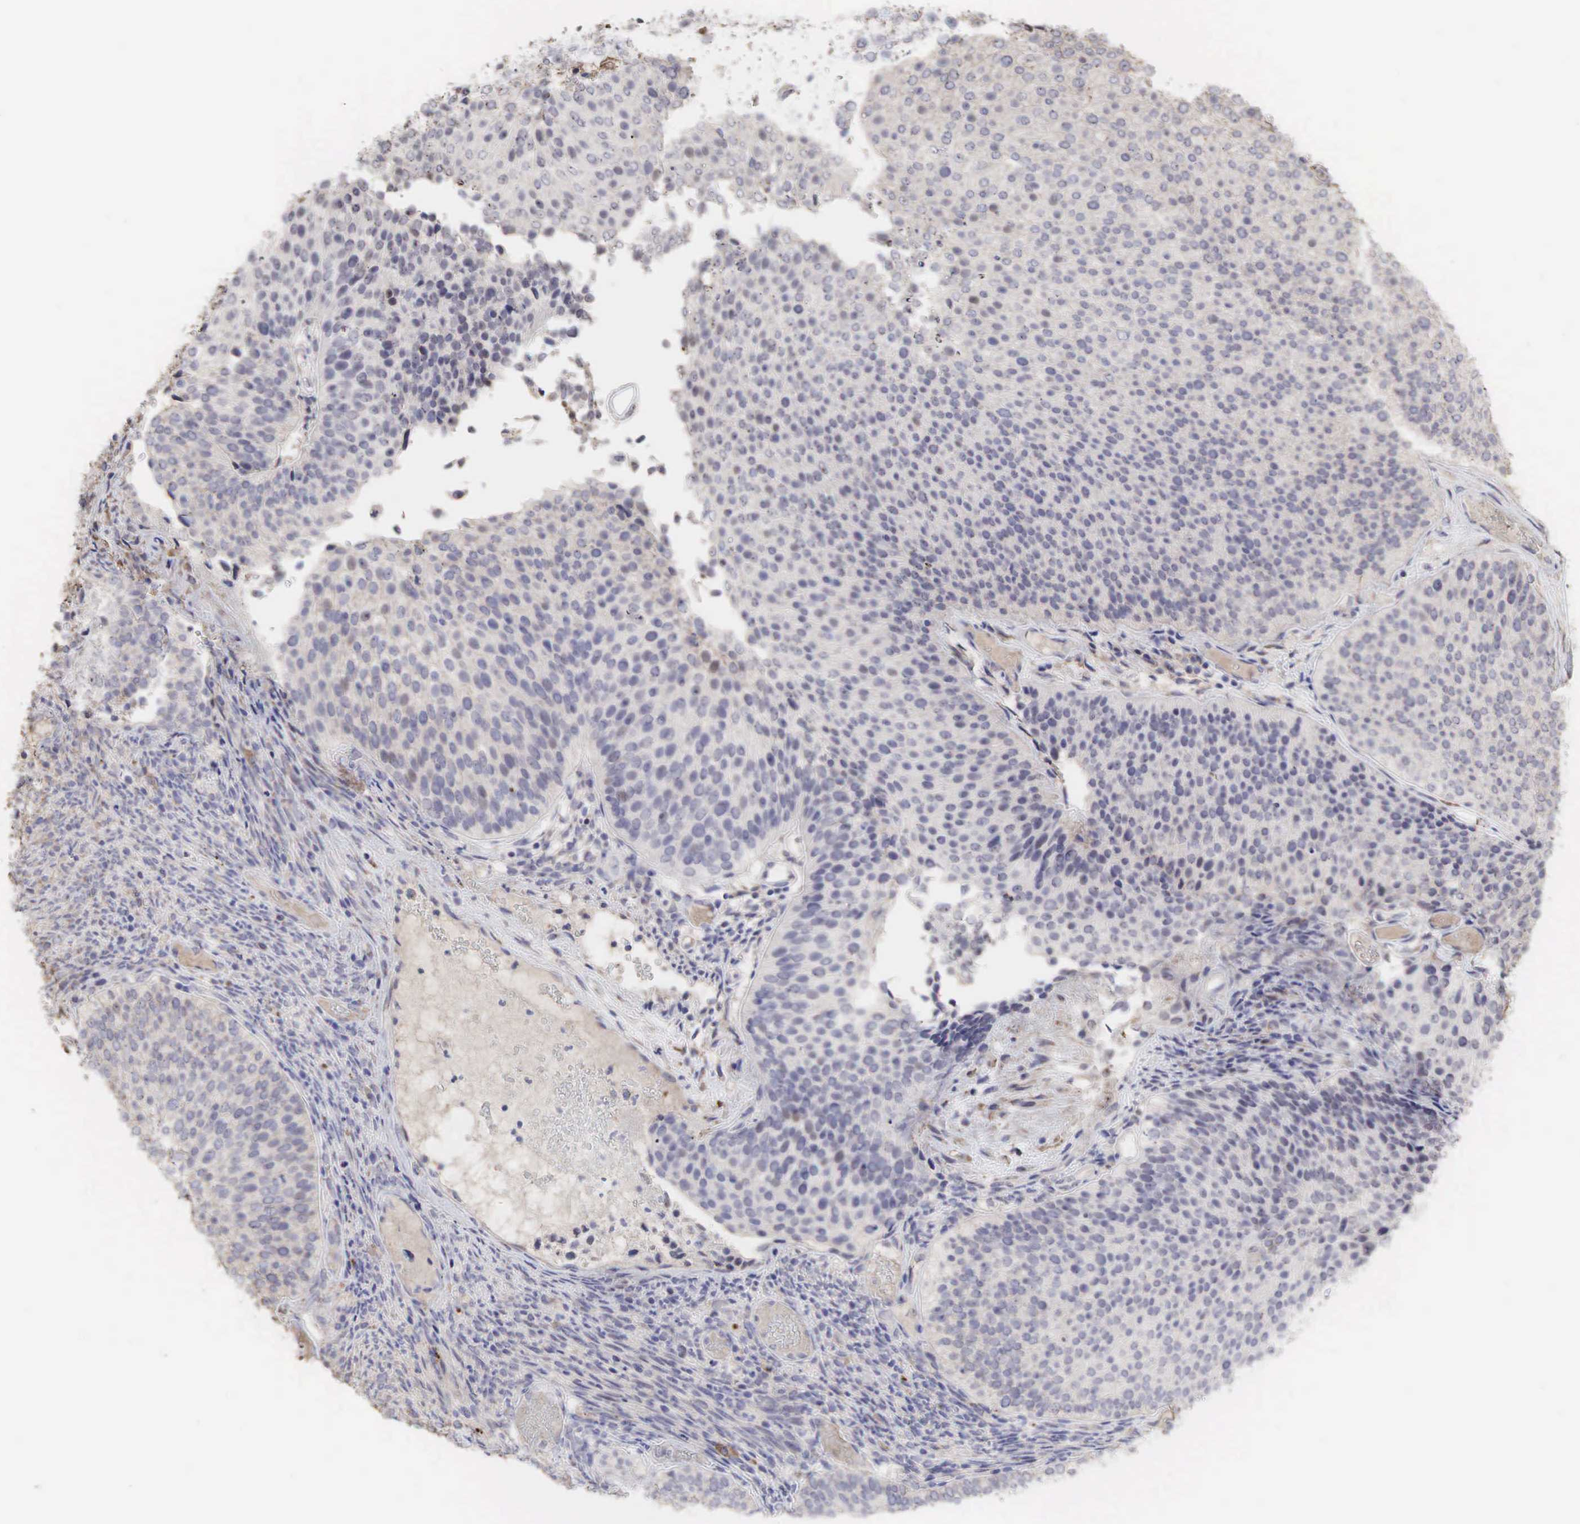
{"staining": {"intensity": "negative", "quantity": "none", "location": "none"}, "tissue": "urothelial cancer", "cell_type": "Tumor cells", "image_type": "cancer", "snomed": [{"axis": "morphology", "description": "Urothelial carcinoma, Low grade"}, {"axis": "topography", "description": "Urinary bladder"}], "caption": "Immunohistochemical staining of urothelial cancer reveals no significant expression in tumor cells. (Stains: DAB (3,3'-diaminobenzidine) immunohistochemistry with hematoxylin counter stain, Microscopy: brightfield microscopy at high magnification).", "gene": "DKC1", "patient": {"sex": "male", "age": 85}}